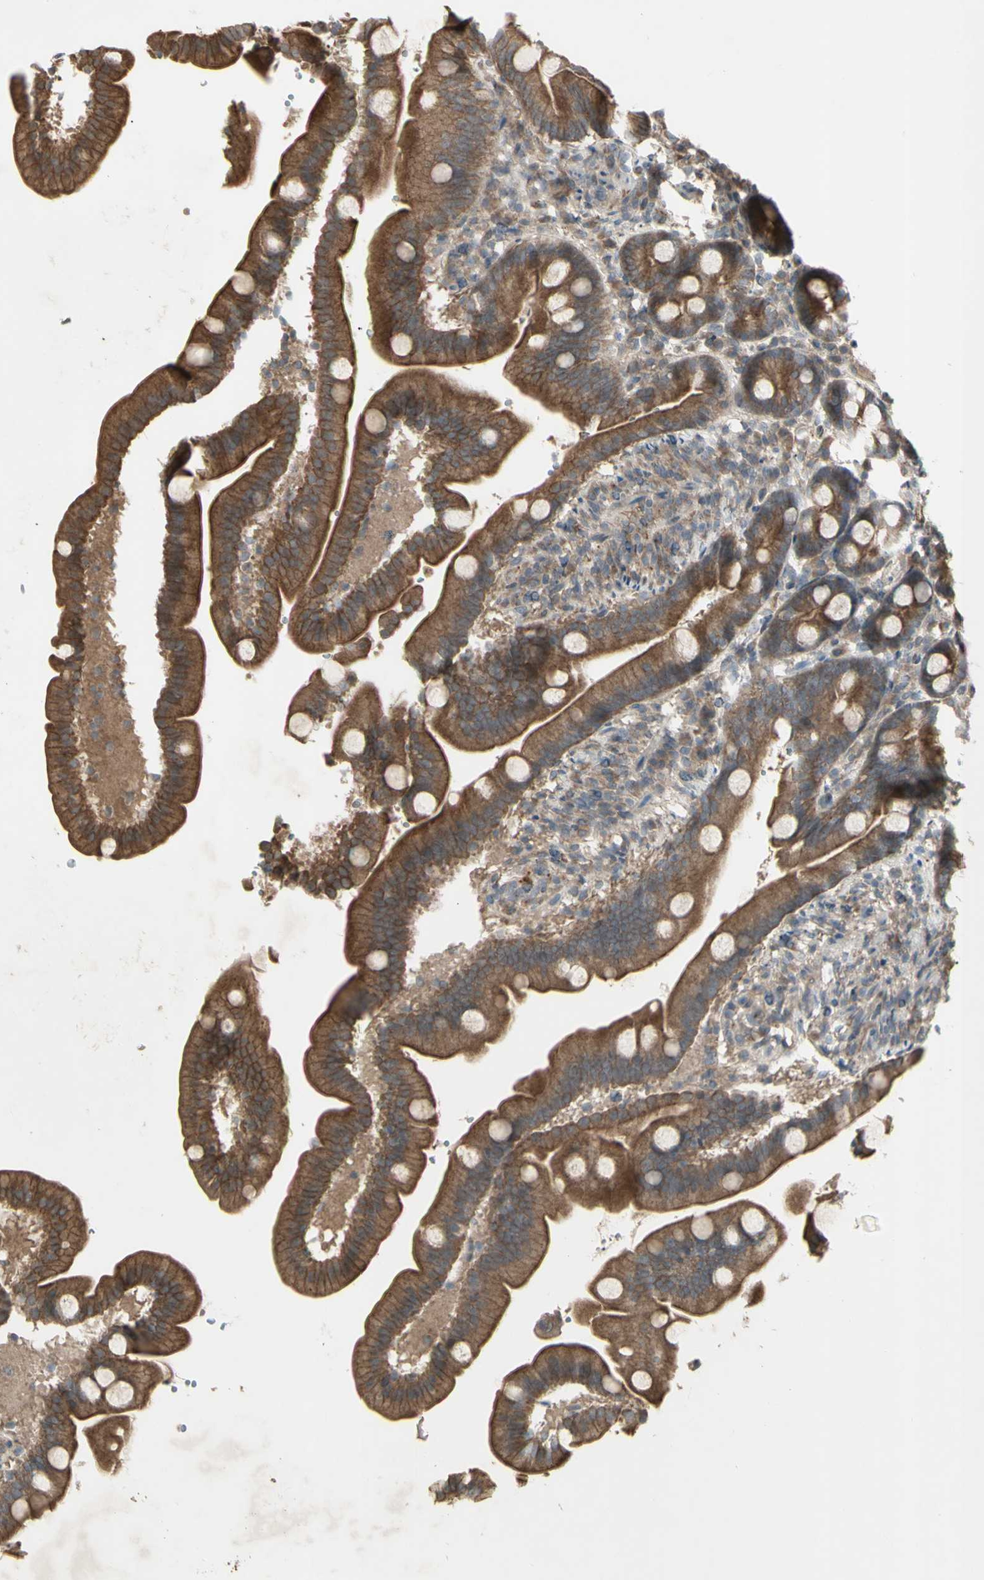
{"staining": {"intensity": "moderate", "quantity": ">75%", "location": "cytoplasmic/membranous"}, "tissue": "duodenum", "cell_type": "Glandular cells", "image_type": "normal", "snomed": [{"axis": "morphology", "description": "Normal tissue, NOS"}, {"axis": "topography", "description": "Duodenum"}], "caption": "Immunohistochemistry (IHC) staining of normal duodenum, which displays medium levels of moderate cytoplasmic/membranous positivity in approximately >75% of glandular cells indicating moderate cytoplasmic/membranous protein expression. The staining was performed using DAB (brown) for protein detection and nuclei were counterstained in hematoxylin (blue).", "gene": "JAG1", "patient": {"sex": "male", "age": 54}}